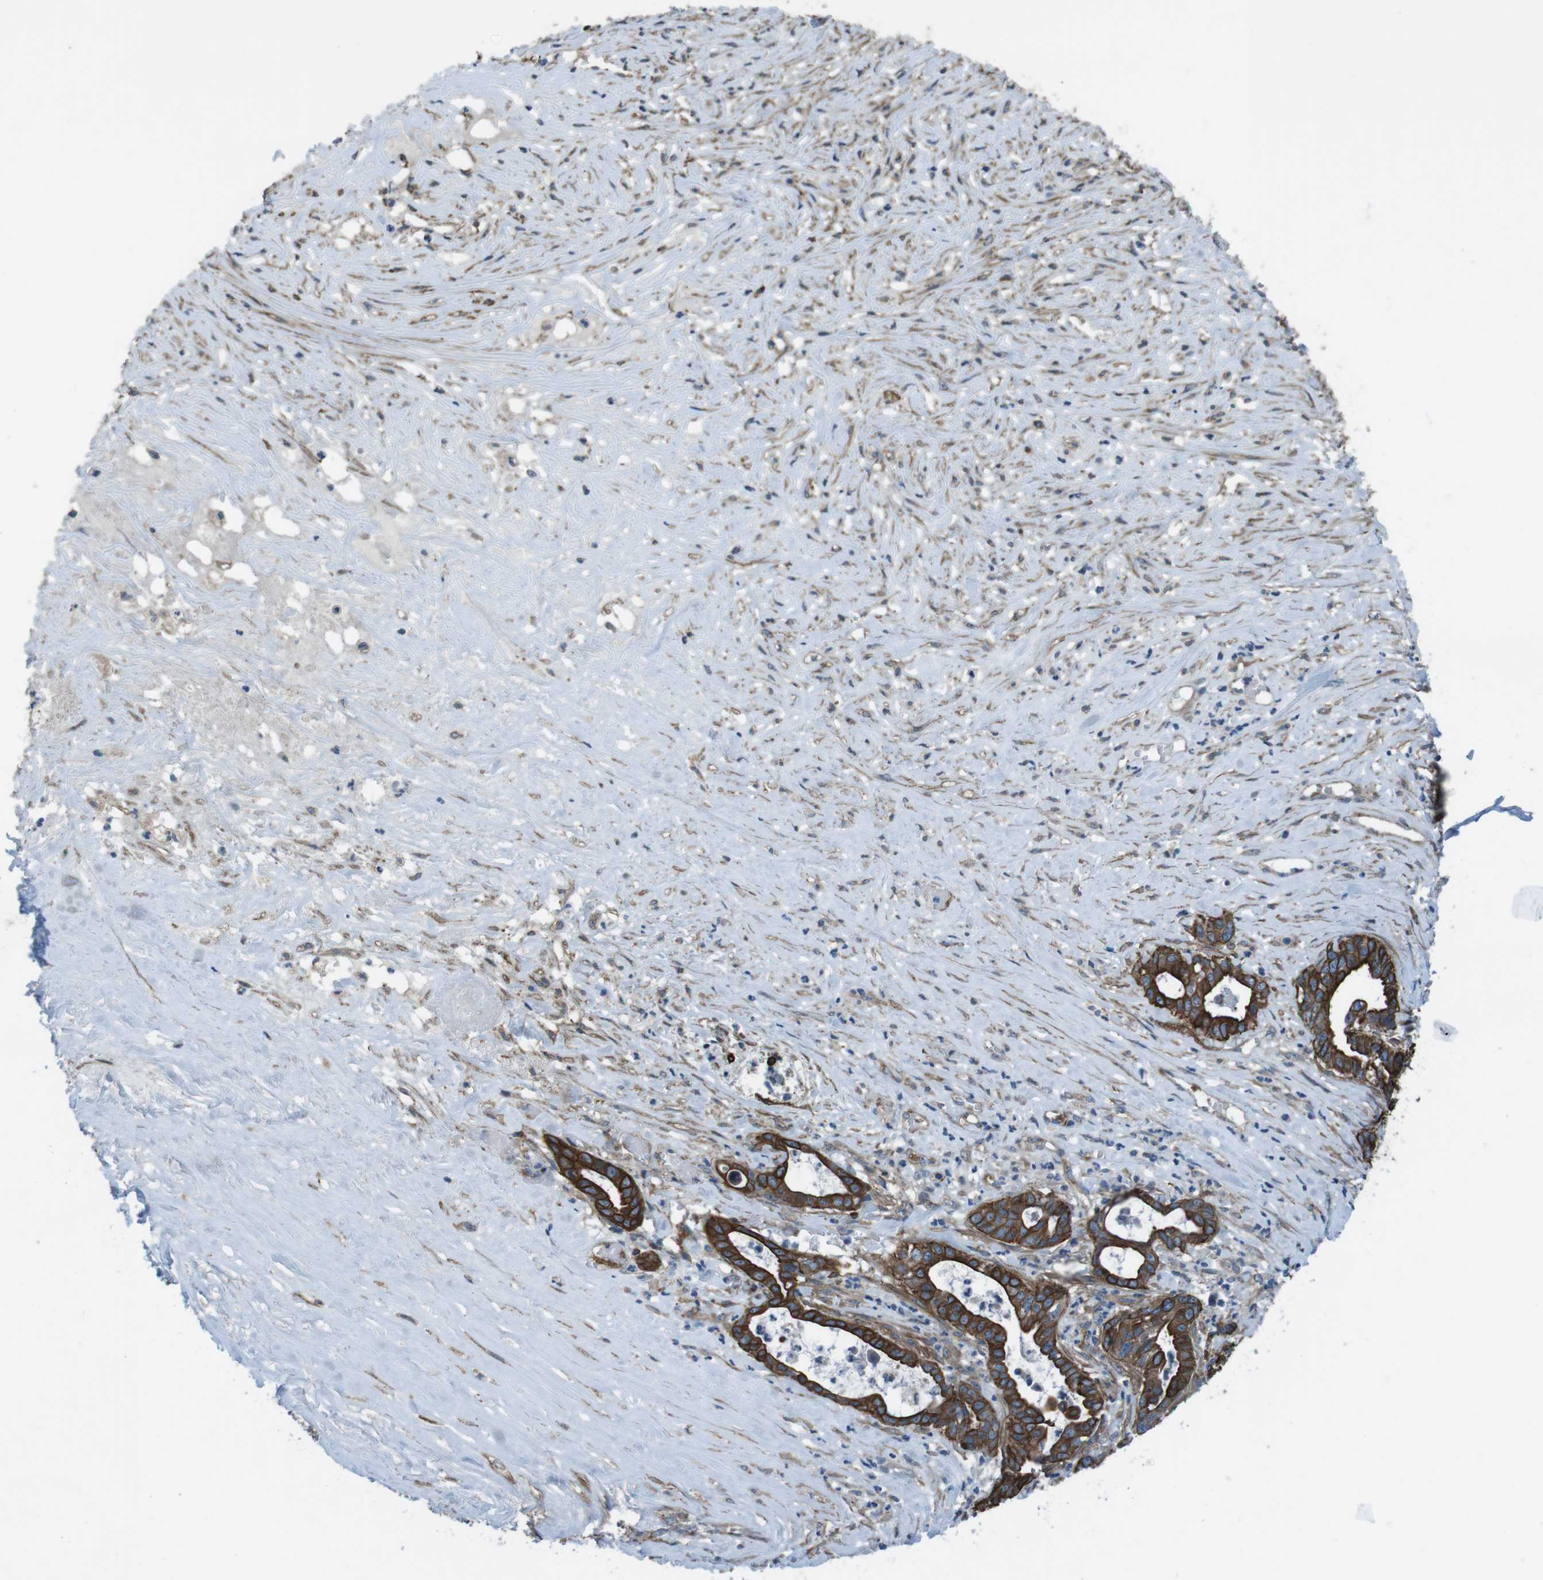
{"staining": {"intensity": "strong", "quantity": ">75%", "location": "cytoplasmic/membranous"}, "tissue": "liver cancer", "cell_type": "Tumor cells", "image_type": "cancer", "snomed": [{"axis": "morphology", "description": "Cholangiocarcinoma"}, {"axis": "topography", "description": "Liver"}], "caption": "Cholangiocarcinoma (liver) stained with a brown dye reveals strong cytoplasmic/membranous positive expression in approximately >75% of tumor cells.", "gene": "FAM174B", "patient": {"sex": "female", "age": 61}}